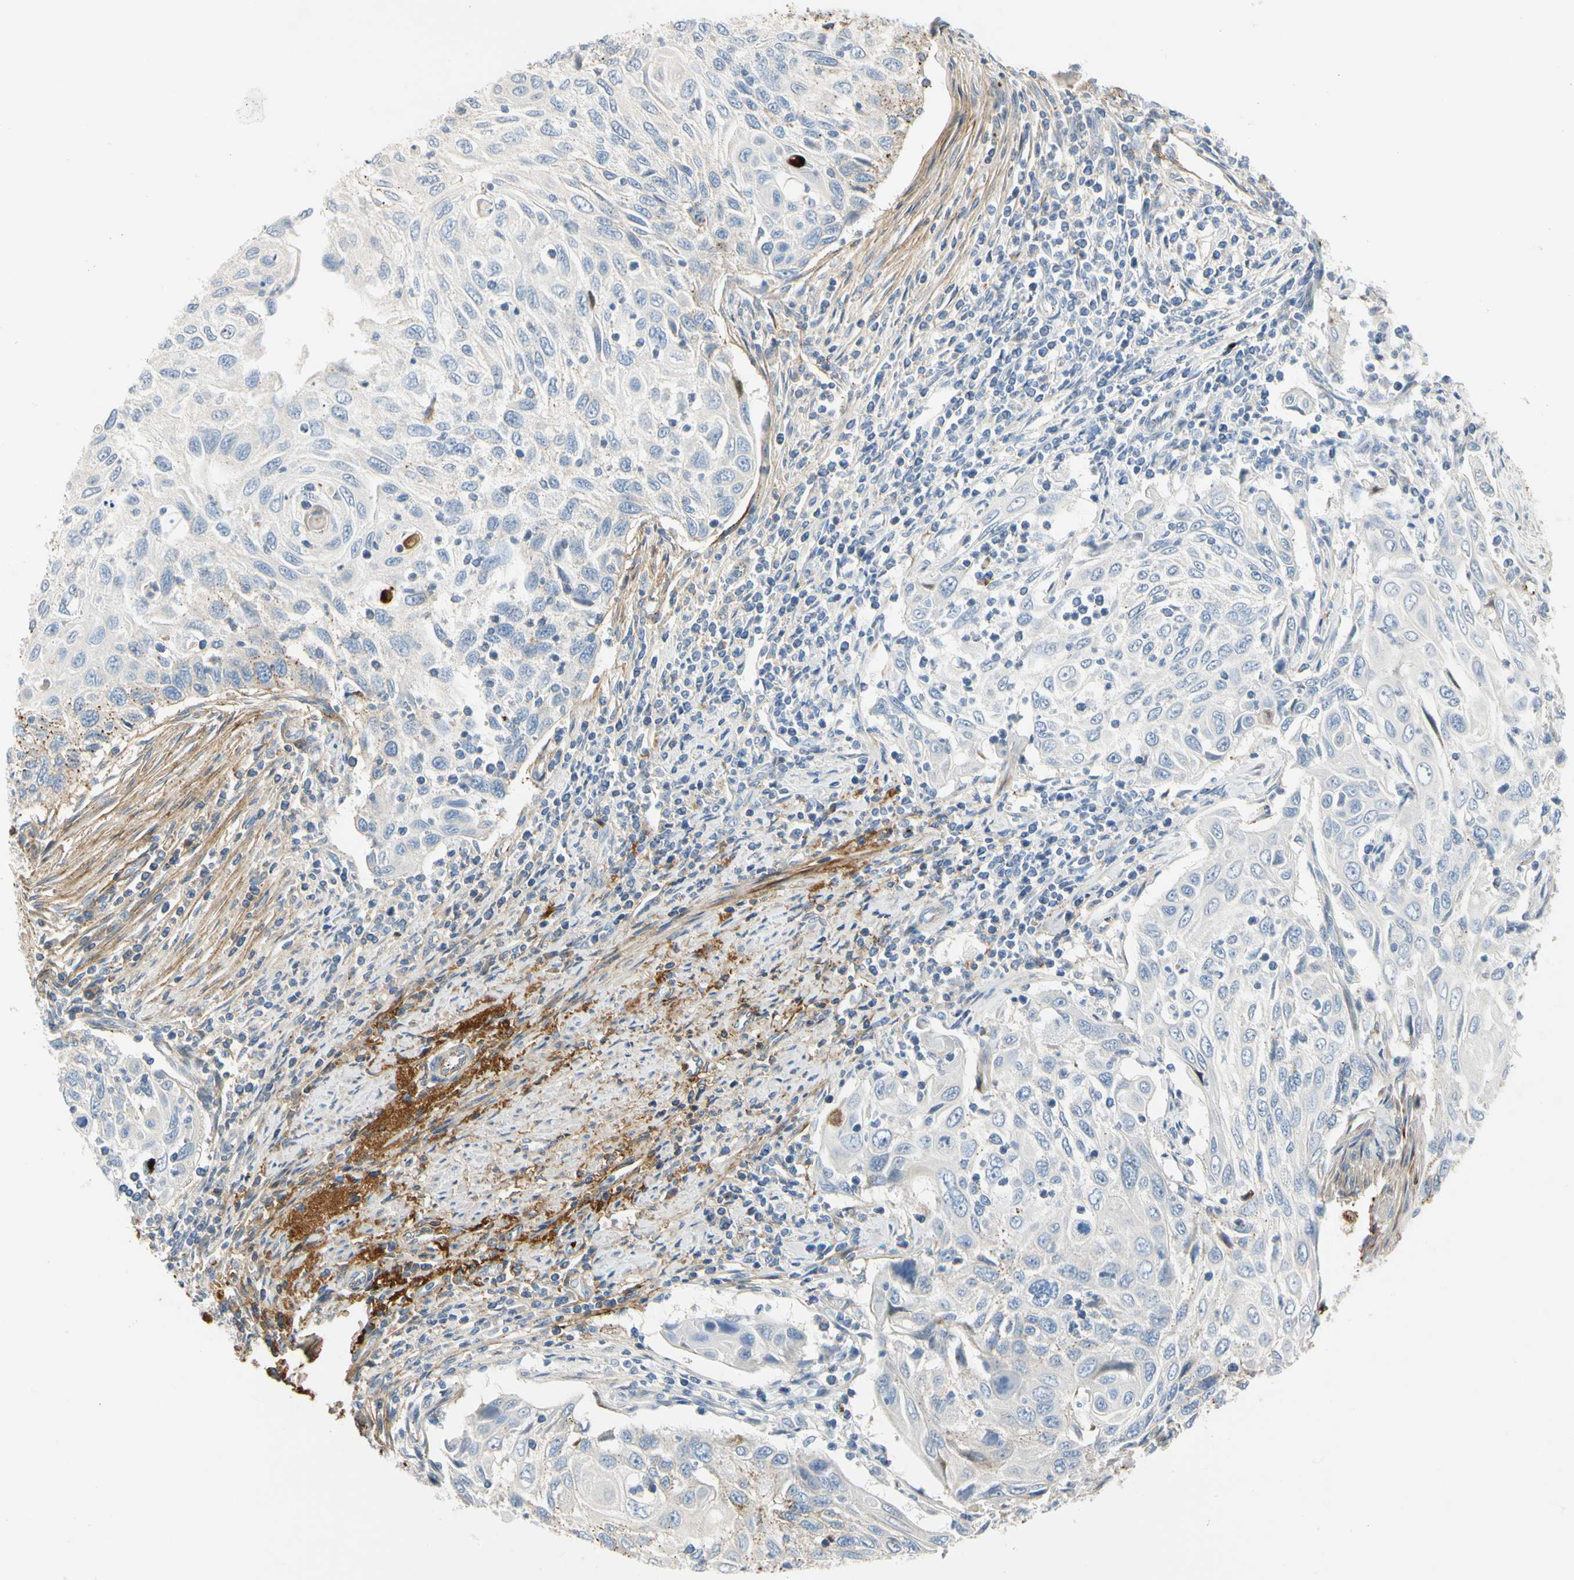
{"staining": {"intensity": "negative", "quantity": "none", "location": "none"}, "tissue": "cervical cancer", "cell_type": "Tumor cells", "image_type": "cancer", "snomed": [{"axis": "morphology", "description": "Squamous cell carcinoma, NOS"}, {"axis": "topography", "description": "Cervix"}], "caption": "Cervical cancer (squamous cell carcinoma) stained for a protein using immunohistochemistry exhibits no positivity tumor cells.", "gene": "FGB", "patient": {"sex": "female", "age": 70}}